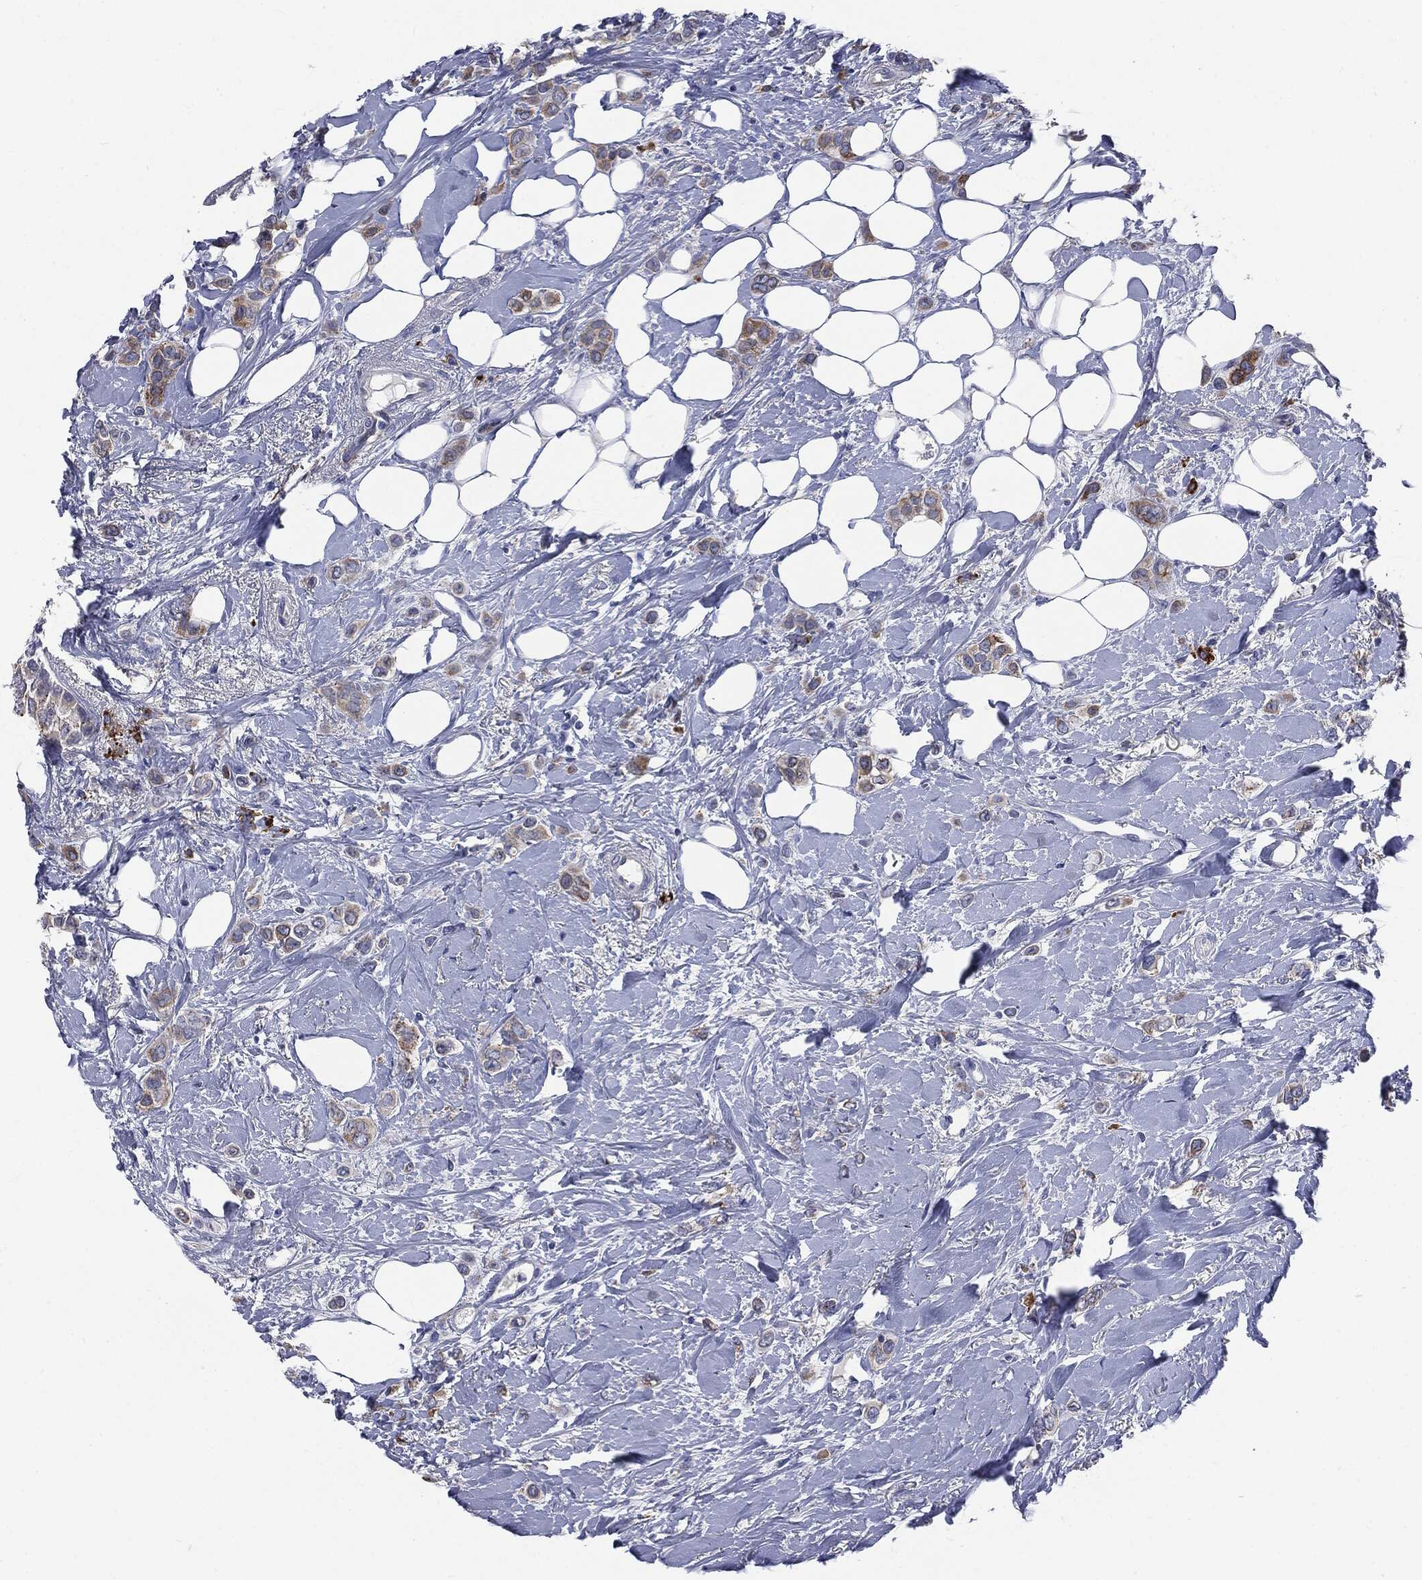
{"staining": {"intensity": "weak", "quantity": "<25%", "location": "cytoplasmic/membranous"}, "tissue": "breast cancer", "cell_type": "Tumor cells", "image_type": "cancer", "snomed": [{"axis": "morphology", "description": "Lobular carcinoma"}, {"axis": "topography", "description": "Breast"}], "caption": "Breast lobular carcinoma was stained to show a protein in brown. There is no significant staining in tumor cells.", "gene": "PTGS2", "patient": {"sex": "female", "age": 66}}